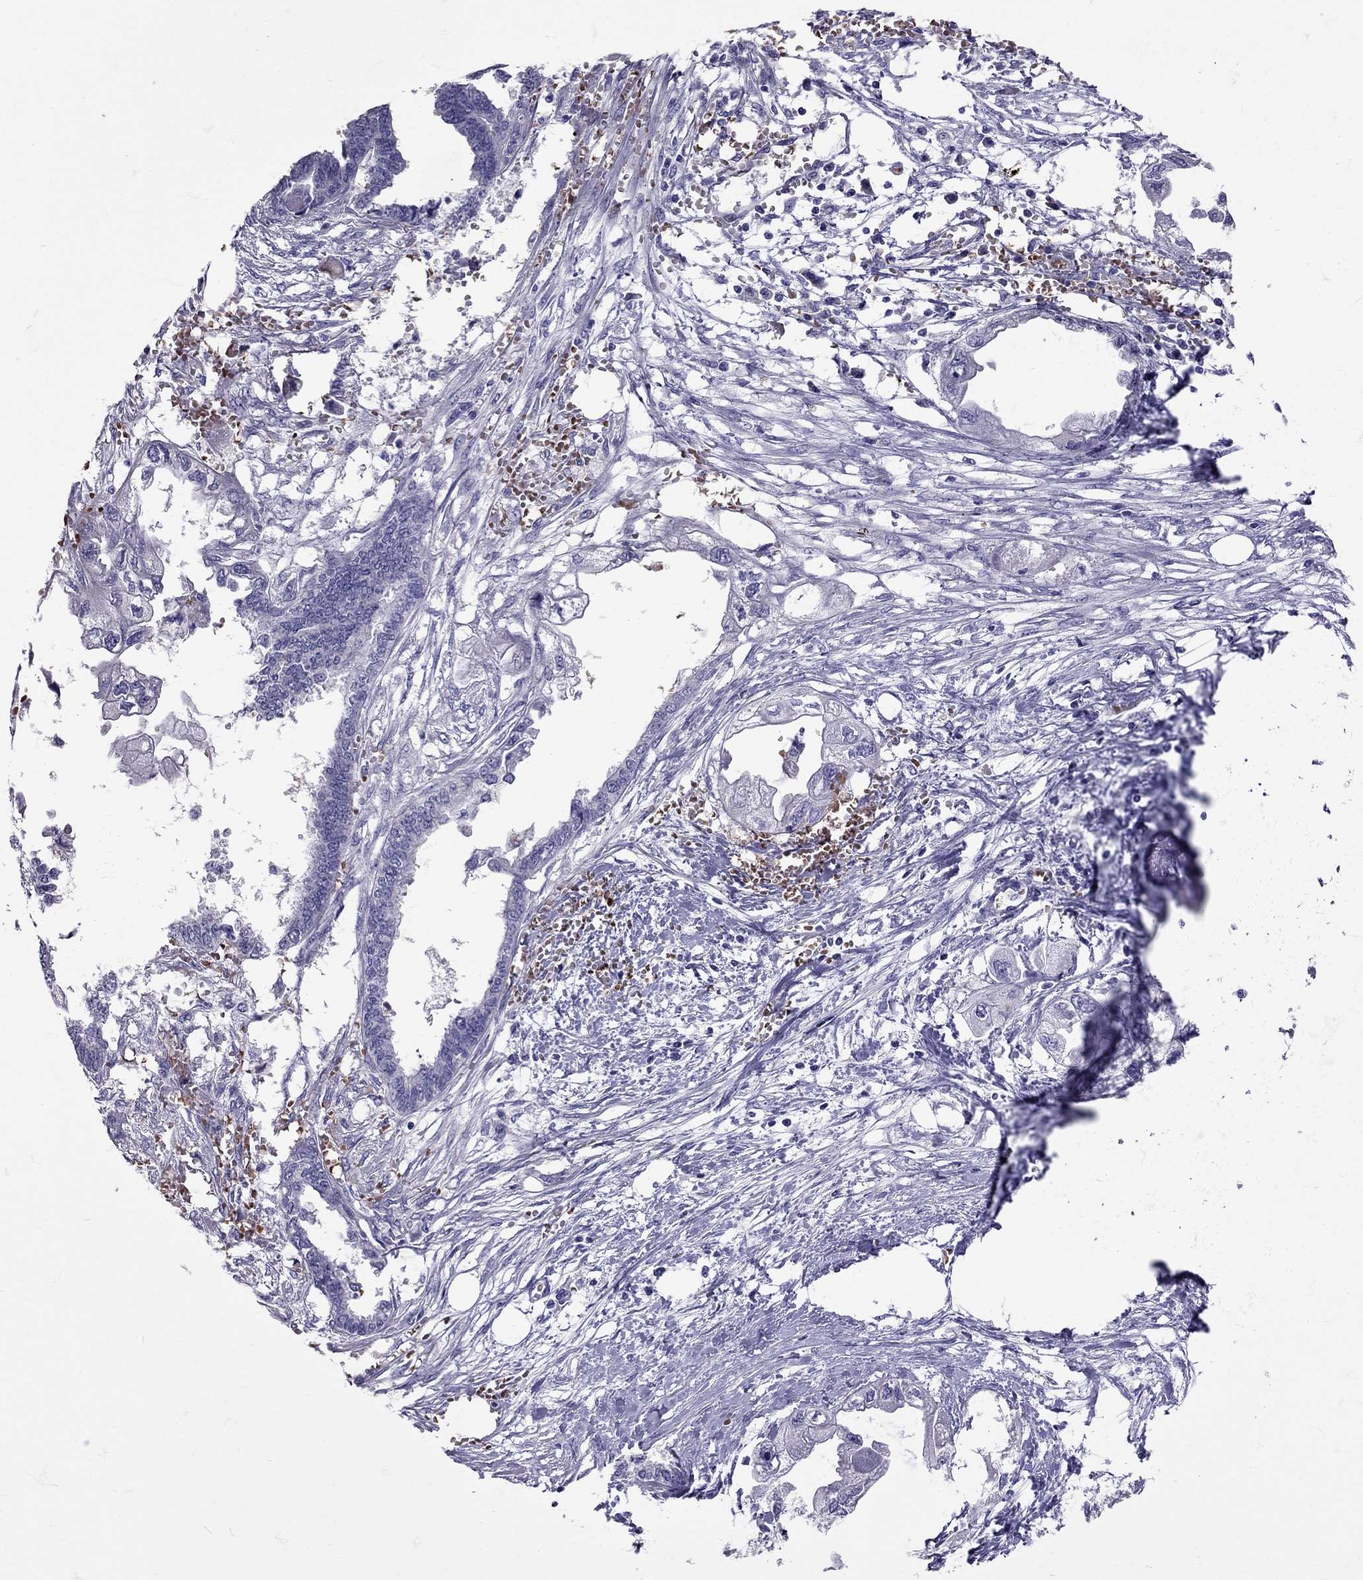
{"staining": {"intensity": "negative", "quantity": "none", "location": "none"}, "tissue": "endometrial cancer", "cell_type": "Tumor cells", "image_type": "cancer", "snomed": [{"axis": "morphology", "description": "Adenocarcinoma, NOS"}, {"axis": "morphology", "description": "Adenocarcinoma, metastatic, NOS"}, {"axis": "topography", "description": "Adipose tissue"}, {"axis": "topography", "description": "Endometrium"}], "caption": "This is a micrograph of immunohistochemistry (IHC) staining of endometrial cancer (adenocarcinoma), which shows no staining in tumor cells.", "gene": "TBR1", "patient": {"sex": "female", "age": 67}}